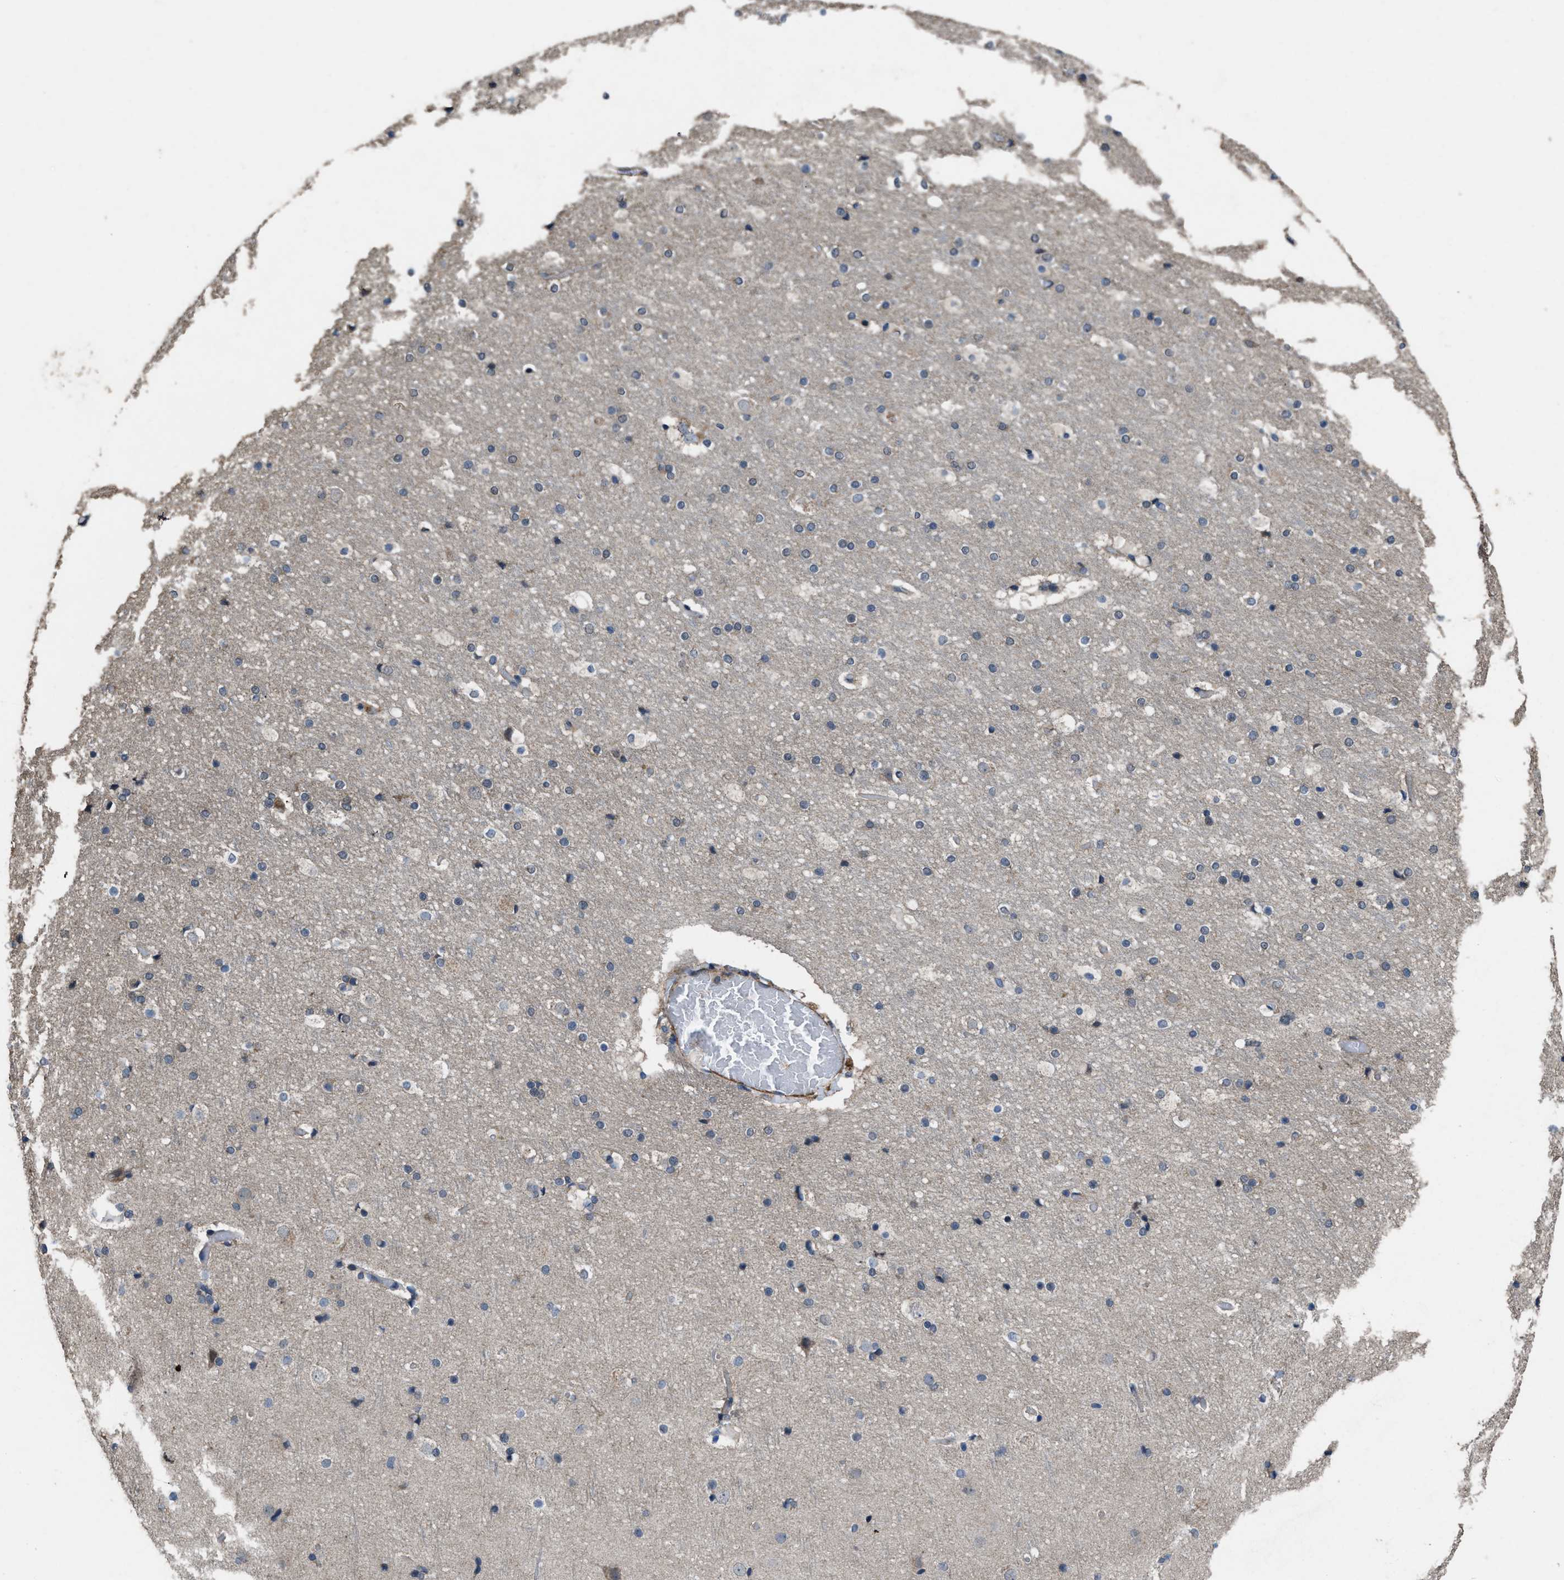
{"staining": {"intensity": "moderate", "quantity": ">75%", "location": "cytoplasmic/membranous"}, "tissue": "cerebral cortex", "cell_type": "Endothelial cells", "image_type": "normal", "snomed": [{"axis": "morphology", "description": "Normal tissue, NOS"}, {"axis": "topography", "description": "Cerebral cortex"}], "caption": "Cerebral cortex stained for a protein reveals moderate cytoplasmic/membranous positivity in endothelial cells. The staining is performed using DAB (3,3'-diaminobenzidine) brown chromogen to label protein expression. The nuclei are counter-stained blue using hematoxylin.", "gene": "ARL6", "patient": {"sex": "male", "age": 57}}